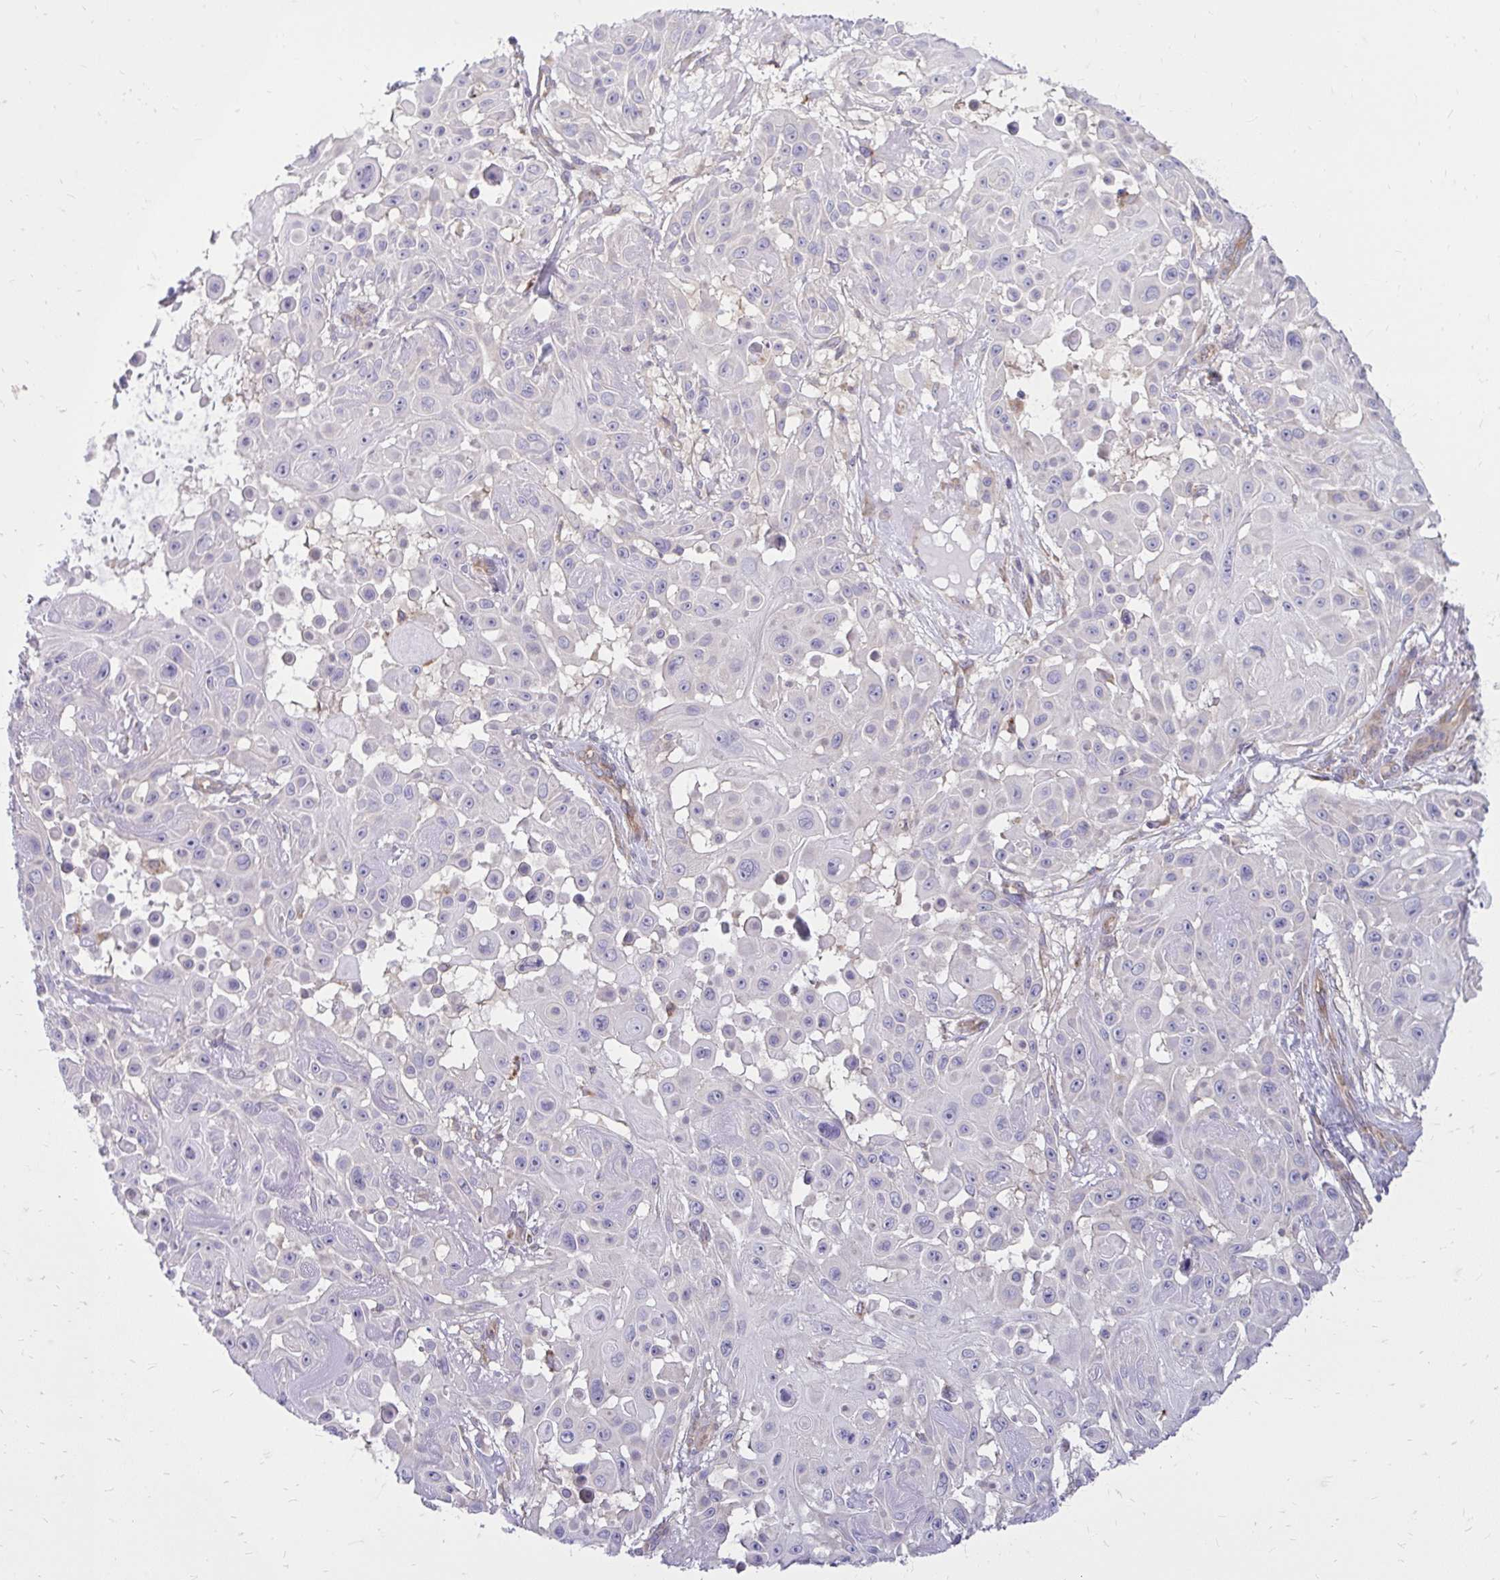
{"staining": {"intensity": "negative", "quantity": "none", "location": "none"}, "tissue": "skin cancer", "cell_type": "Tumor cells", "image_type": "cancer", "snomed": [{"axis": "morphology", "description": "Squamous cell carcinoma, NOS"}, {"axis": "topography", "description": "Skin"}], "caption": "An image of human skin cancer (squamous cell carcinoma) is negative for staining in tumor cells.", "gene": "ASAP1", "patient": {"sex": "male", "age": 91}}